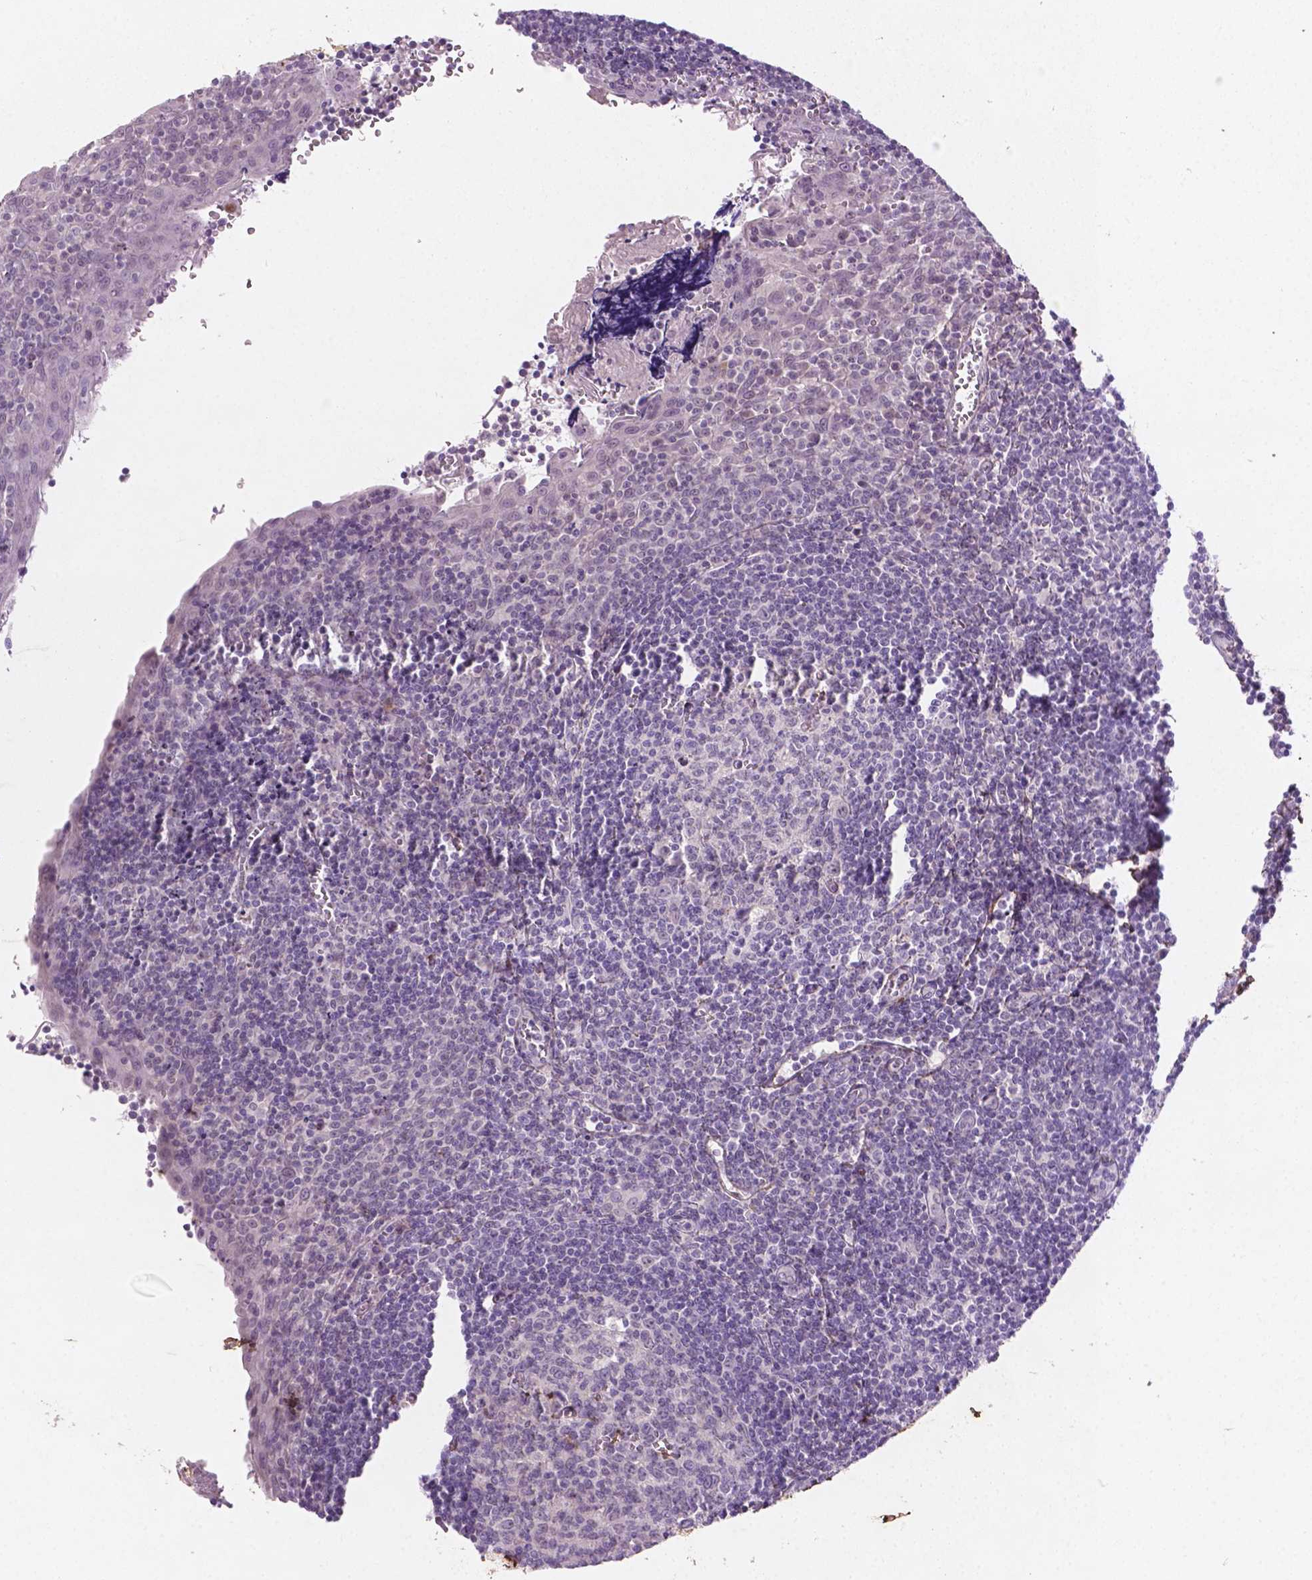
{"staining": {"intensity": "negative", "quantity": "none", "location": "none"}, "tissue": "tonsil", "cell_type": "Germinal center cells", "image_type": "normal", "snomed": [{"axis": "morphology", "description": "Normal tissue, NOS"}, {"axis": "morphology", "description": "Inflammation, NOS"}, {"axis": "topography", "description": "Tonsil"}], "caption": "IHC histopathology image of benign tonsil stained for a protein (brown), which reveals no expression in germinal center cells. Nuclei are stained in blue.", "gene": "DLG2", "patient": {"sex": "female", "age": 31}}